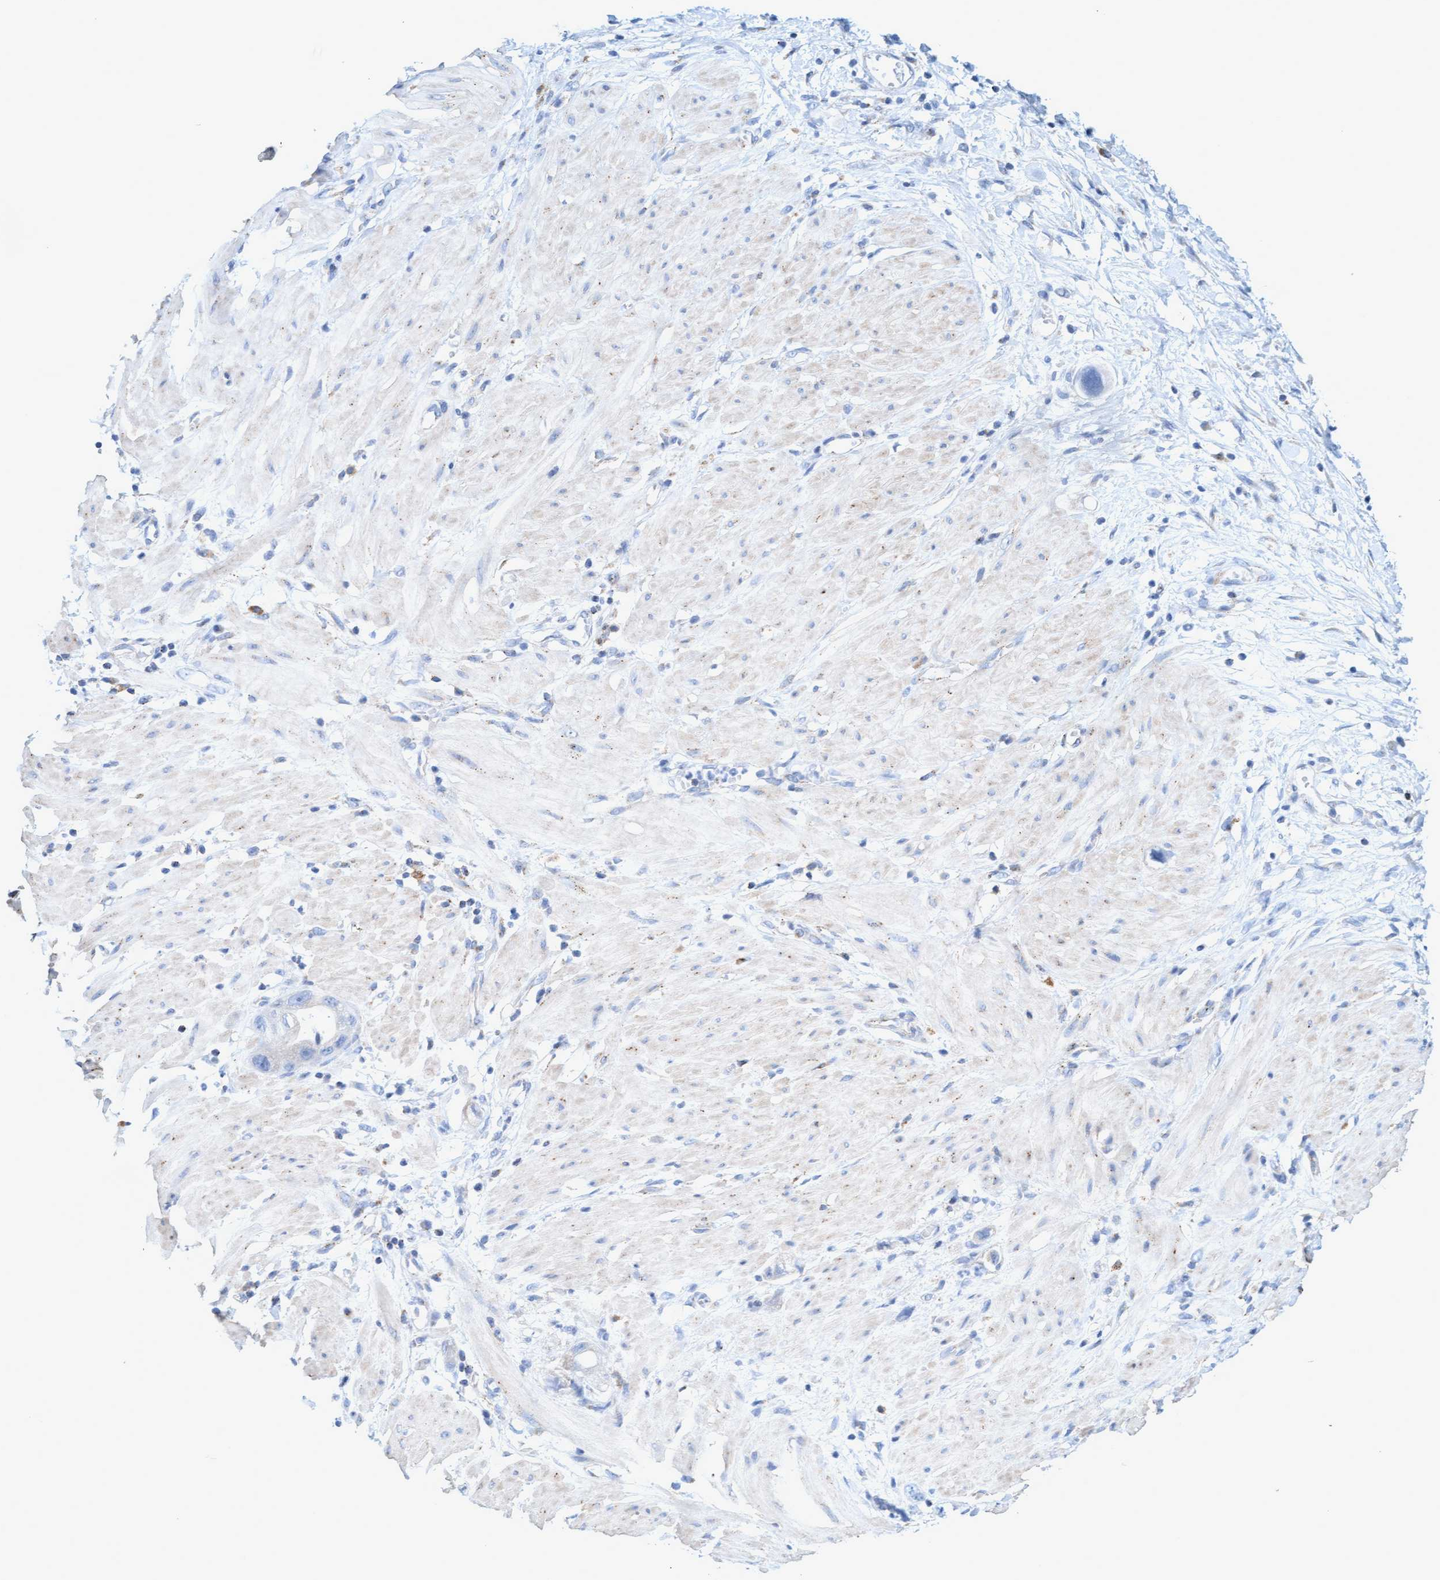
{"staining": {"intensity": "negative", "quantity": "none", "location": "none"}, "tissue": "stomach cancer", "cell_type": "Tumor cells", "image_type": "cancer", "snomed": [{"axis": "morphology", "description": "Adenocarcinoma, NOS"}, {"axis": "topography", "description": "Stomach"}, {"axis": "topography", "description": "Stomach, lower"}], "caption": "Tumor cells show no significant protein positivity in stomach adenocarcinoma.", "gene": "SGSH", "patient": {"sex": "female", "age": 48}}